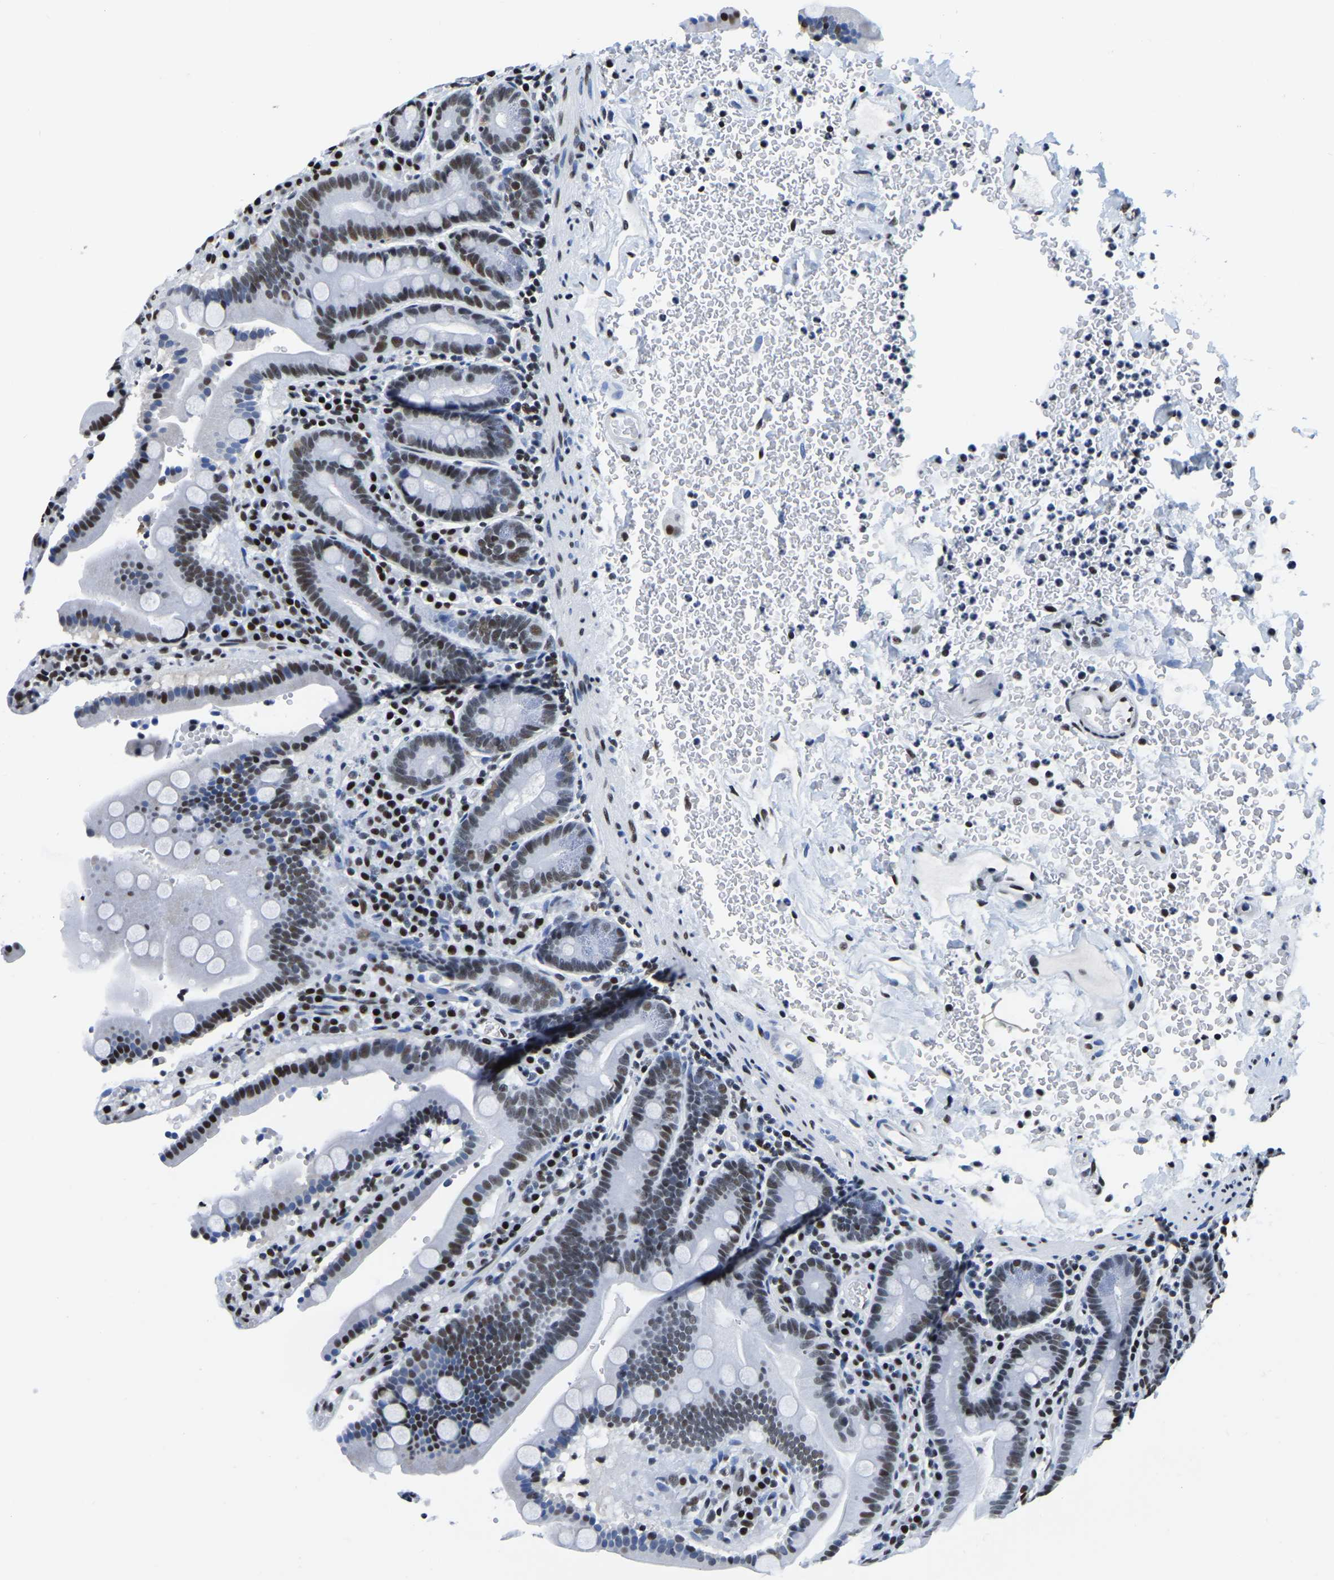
{"staining": {"intensity": "moderate", "quantity": ">75%", "location": "nuclear"}, "tissue": "duodenum", "cell_type": "Glandular cells", "image_type": "normal", "snomed": [{"axis": "morphology", "description": "Normal tissue, NOS"}, {"axis": "topography", "description": "Small intestine, NOS"}], "caption": "Moderate nuclear staining for a protein is appreciated in about >75% of glandular cells of unremarkable duodenum using IHC.", "gene": "UBA1", "patient": {"sex": "female", "age": 71}}